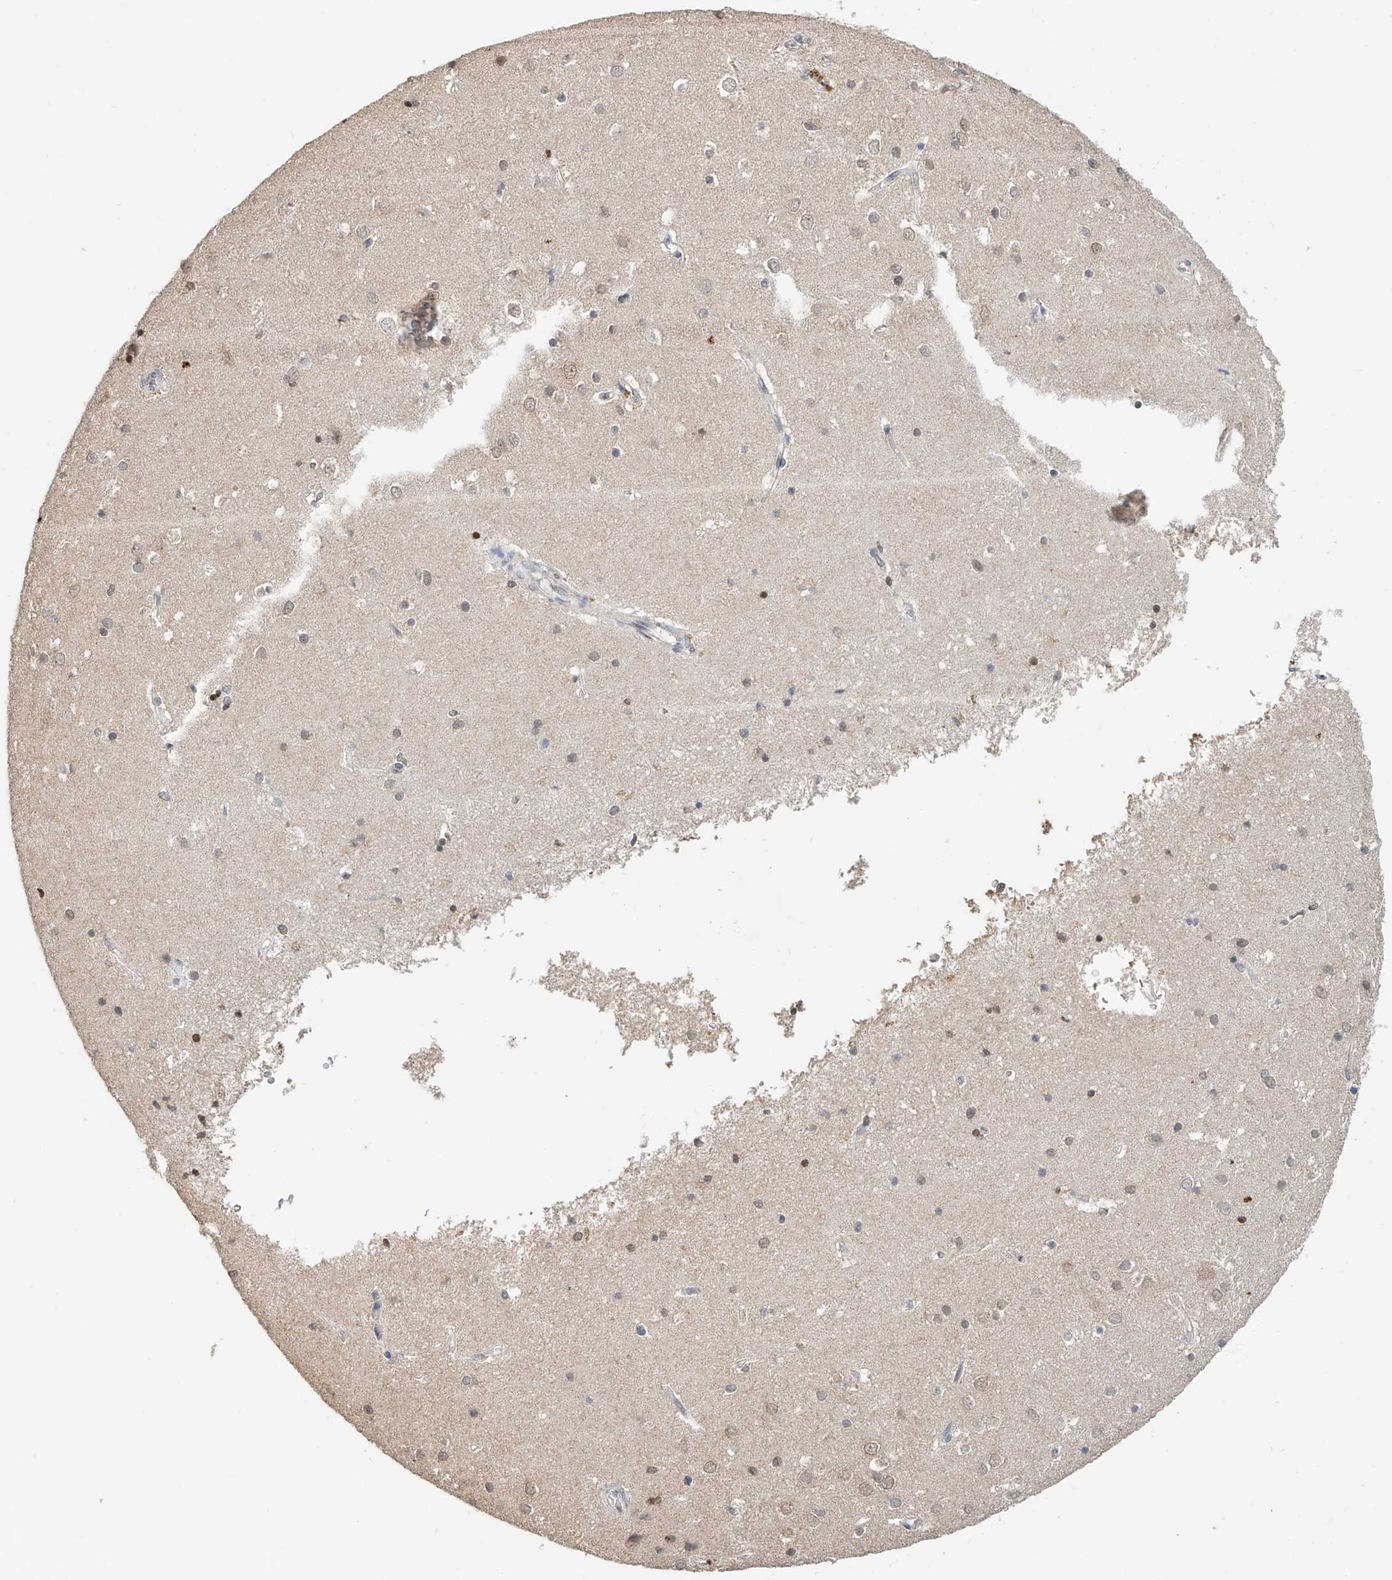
{"staining": {"intensity": "negative", "quantity": "none", "location": "none"}, "tissue": "cerebral cortex", "cell_type": "Endothelial cells", "image_type": "normal", "snomed": [{"axis": "morphology", "description": "Normal tissue, NOS"}, {"axis": "topography", "description": "Cerebral cortex"}], "caption": "IHC of benign human cerebral cortex demonstrates no expression in endothelial cells. The staining is performed using DAB brown chromogen with nuclei counter-stained in using hematoxylin.", "gene": "CTDP1", "patient": {"sex": "male", "age": 54}}